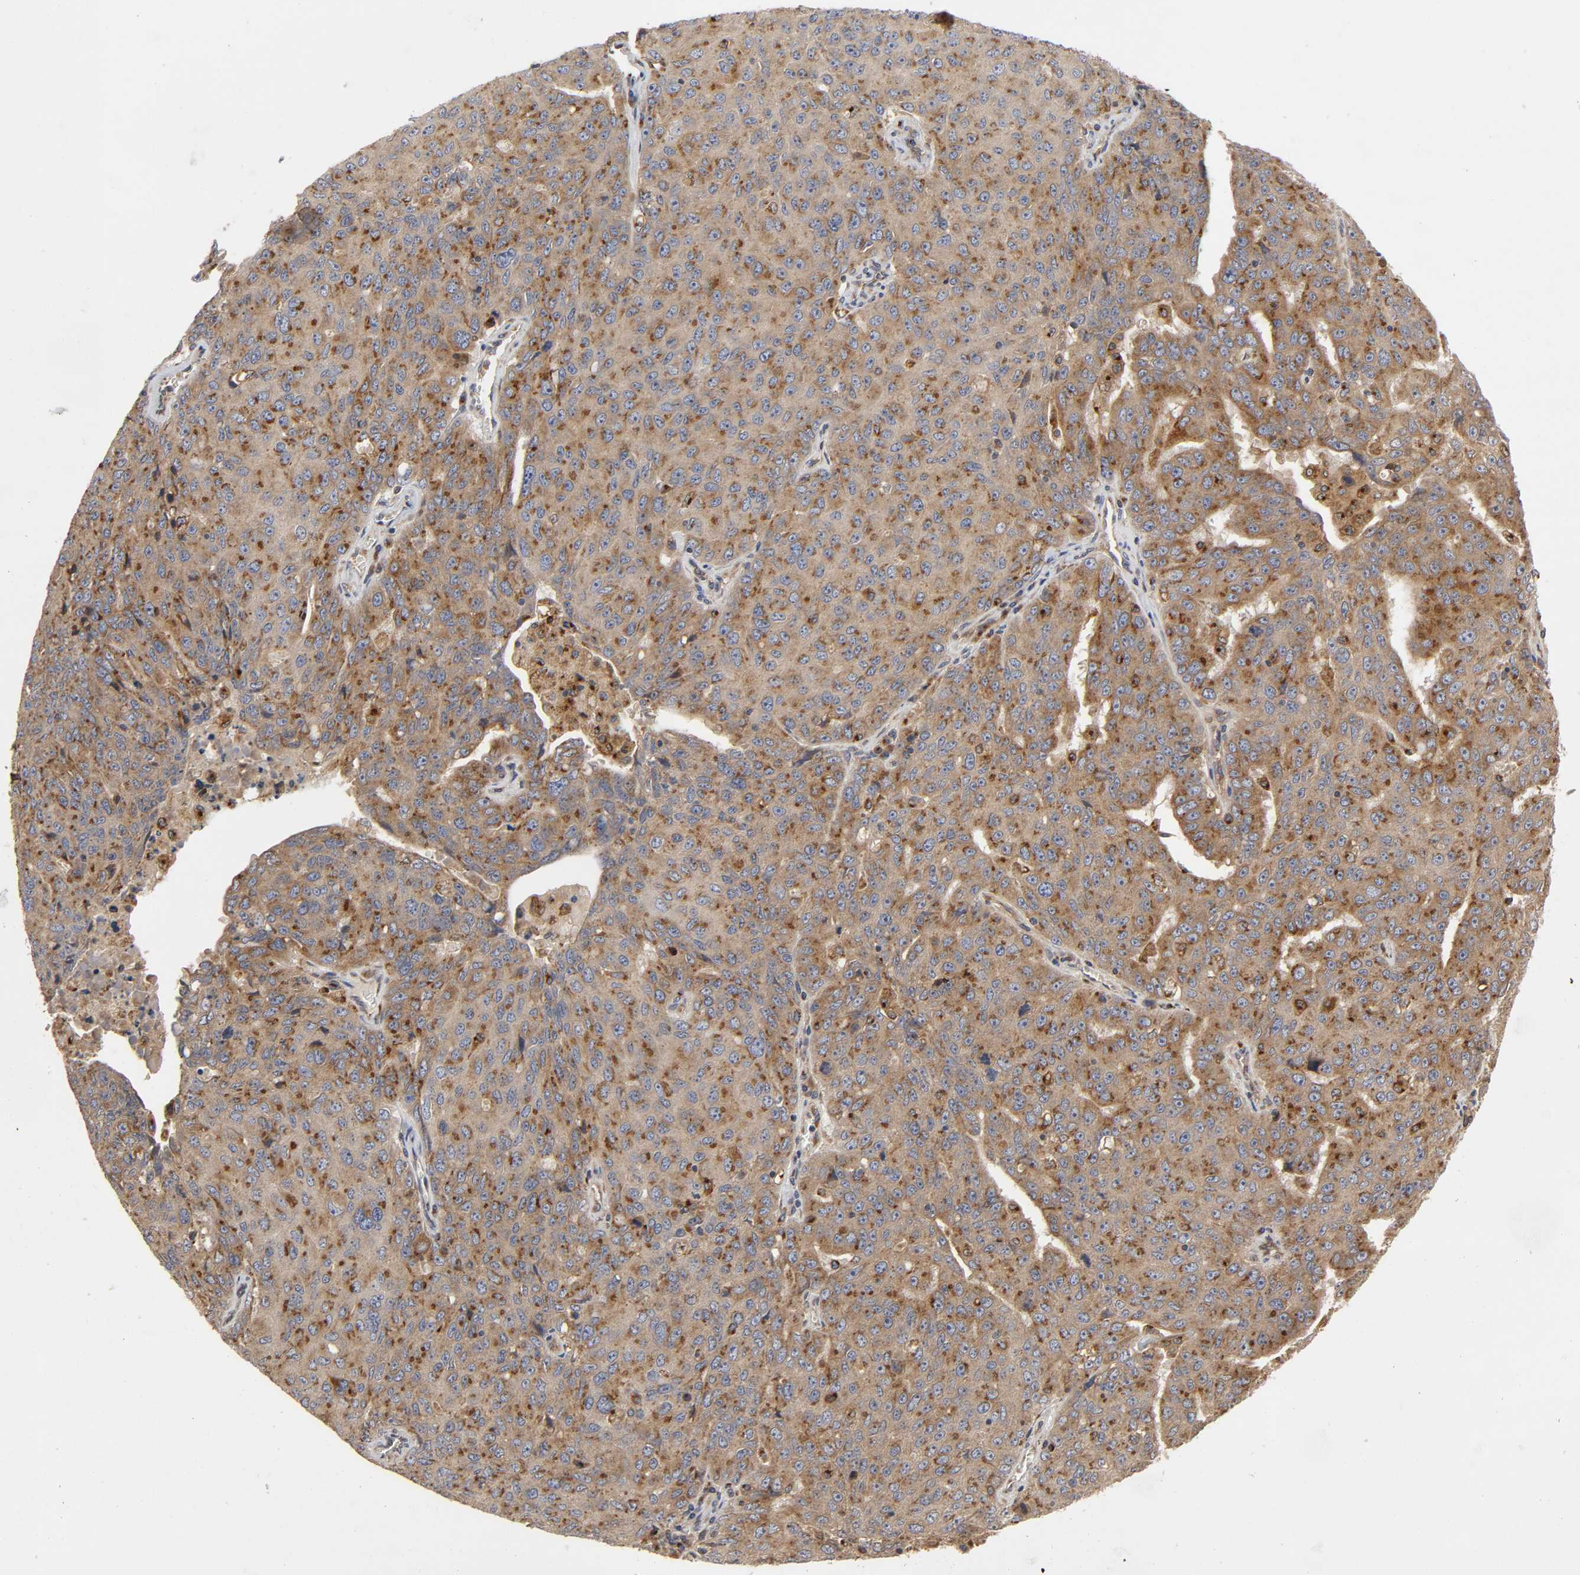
{"staining": {"intensity": "moderate", "quantity": ">75%", "location": "cytoplasmic/membranous"}, "tissue": "ovarian cancer", "cell_type": "Tumor cells", "image_type": "cancer", "snomed": [{"axis": "morphology", "description": "Carcinoma, endometroid"}, {"axis": "topography", "description": "Ovary"}], "caption": "A medium amount of moderate cytoplasmic/membranous expression is present in about >75% of tumor cells in ovarian cancer tissue.", "gene": "GNPTG", "patient": {"sex": "female", "age": 62}}